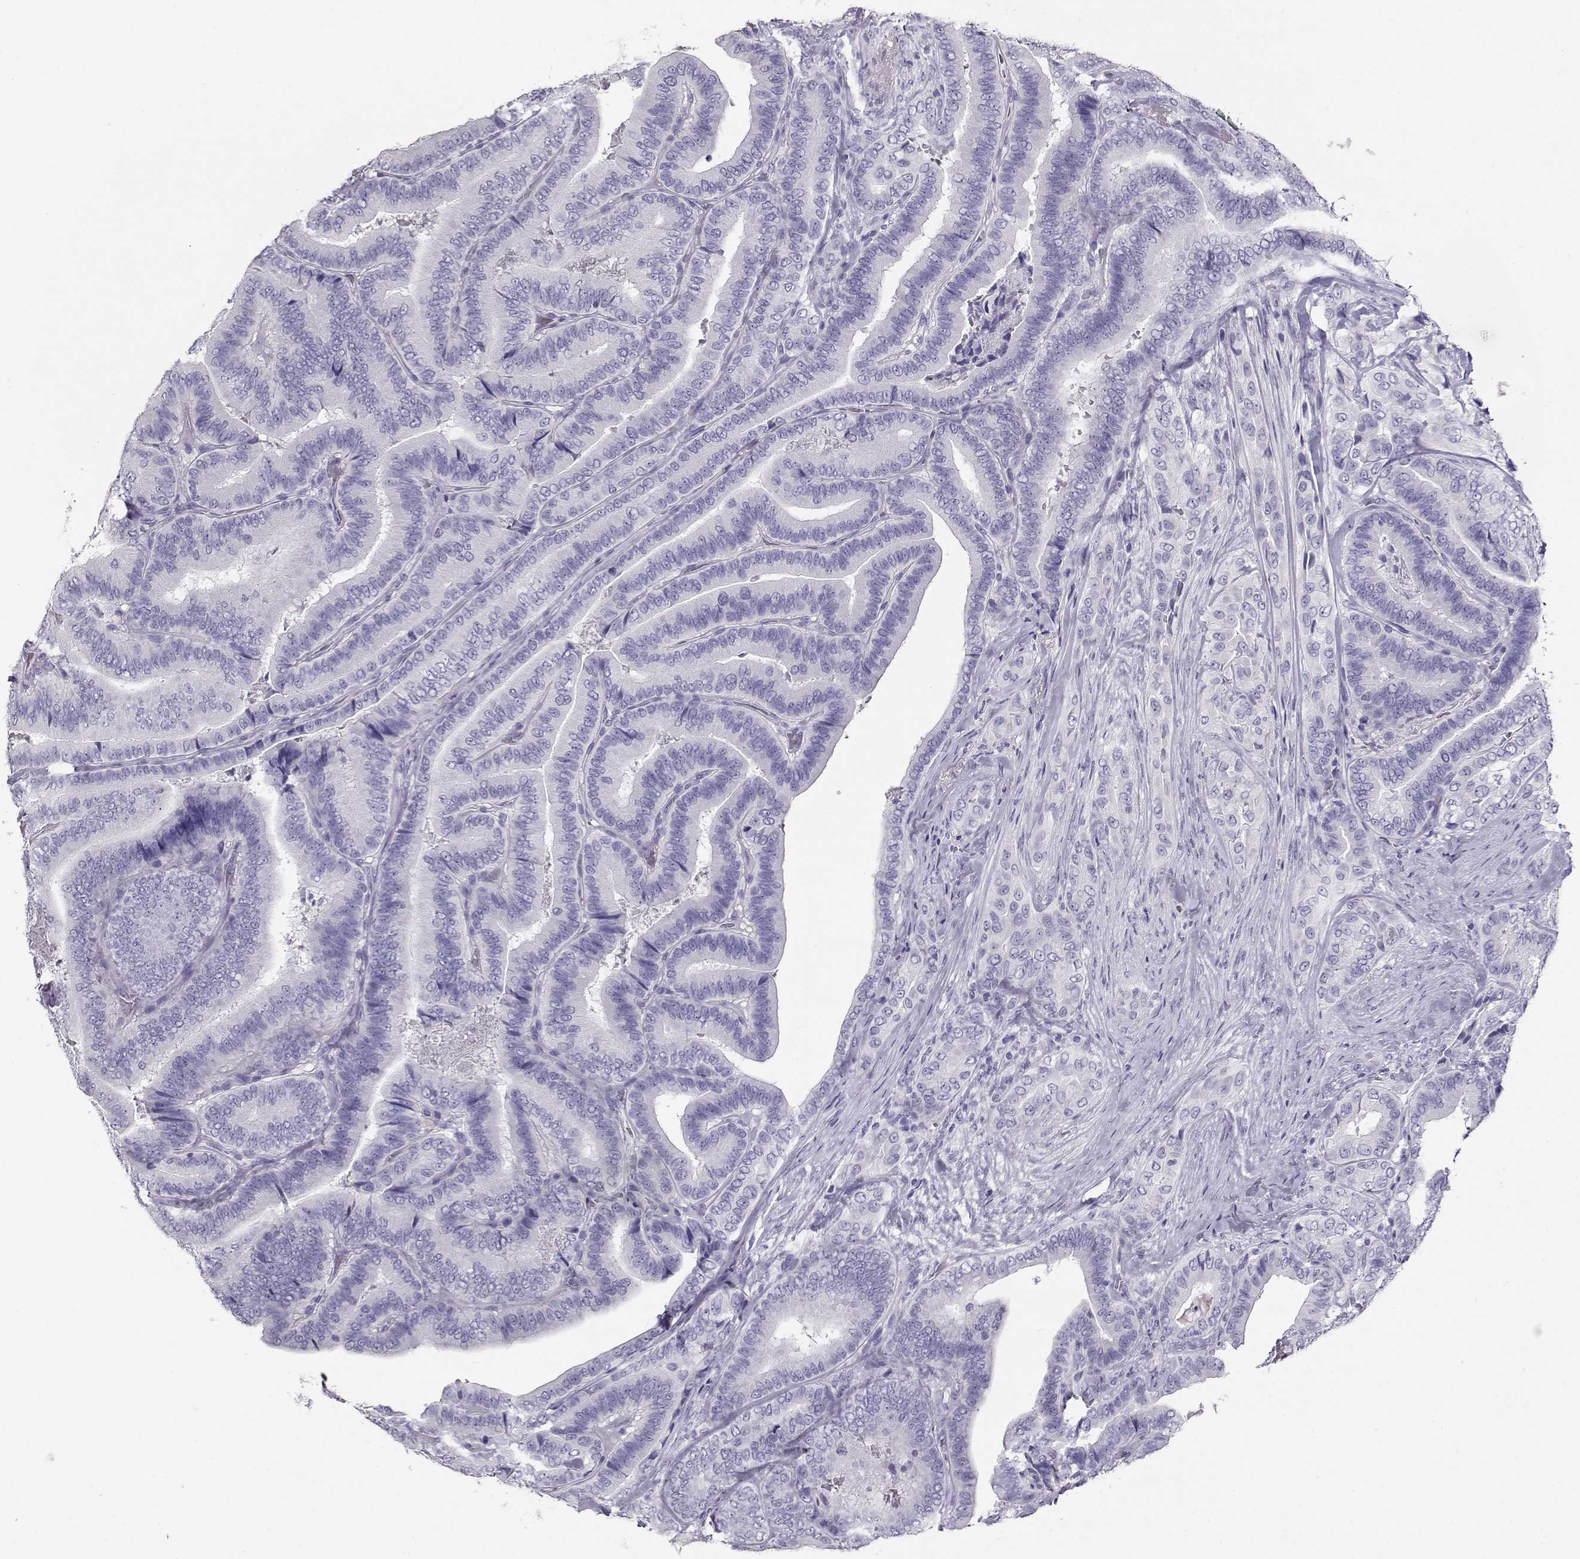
{"staining": {"intensity": "negative", "quantity": "none", "location": "none"}, "tissue": "thyroid cancer", "cell_type": "Tumor cells", "image_type": "cancer", "snomed": [{"axis": "morphology", "description": "Papillary adenocarcinoma, NOS"}, {"axis": "topography", "description": "Thyroid gland"}], "caption": "Histopathology image shows no significant protein positivity in tumor cells of thyroid papillary adenocarcinoma. (DAB (3,3'-diaminobenzidine) immunohistochemistry visualized using brightfield microscopy, high magnification).", "gene": "ACTN2", "patient": {"sex": "male", "age": 61}}